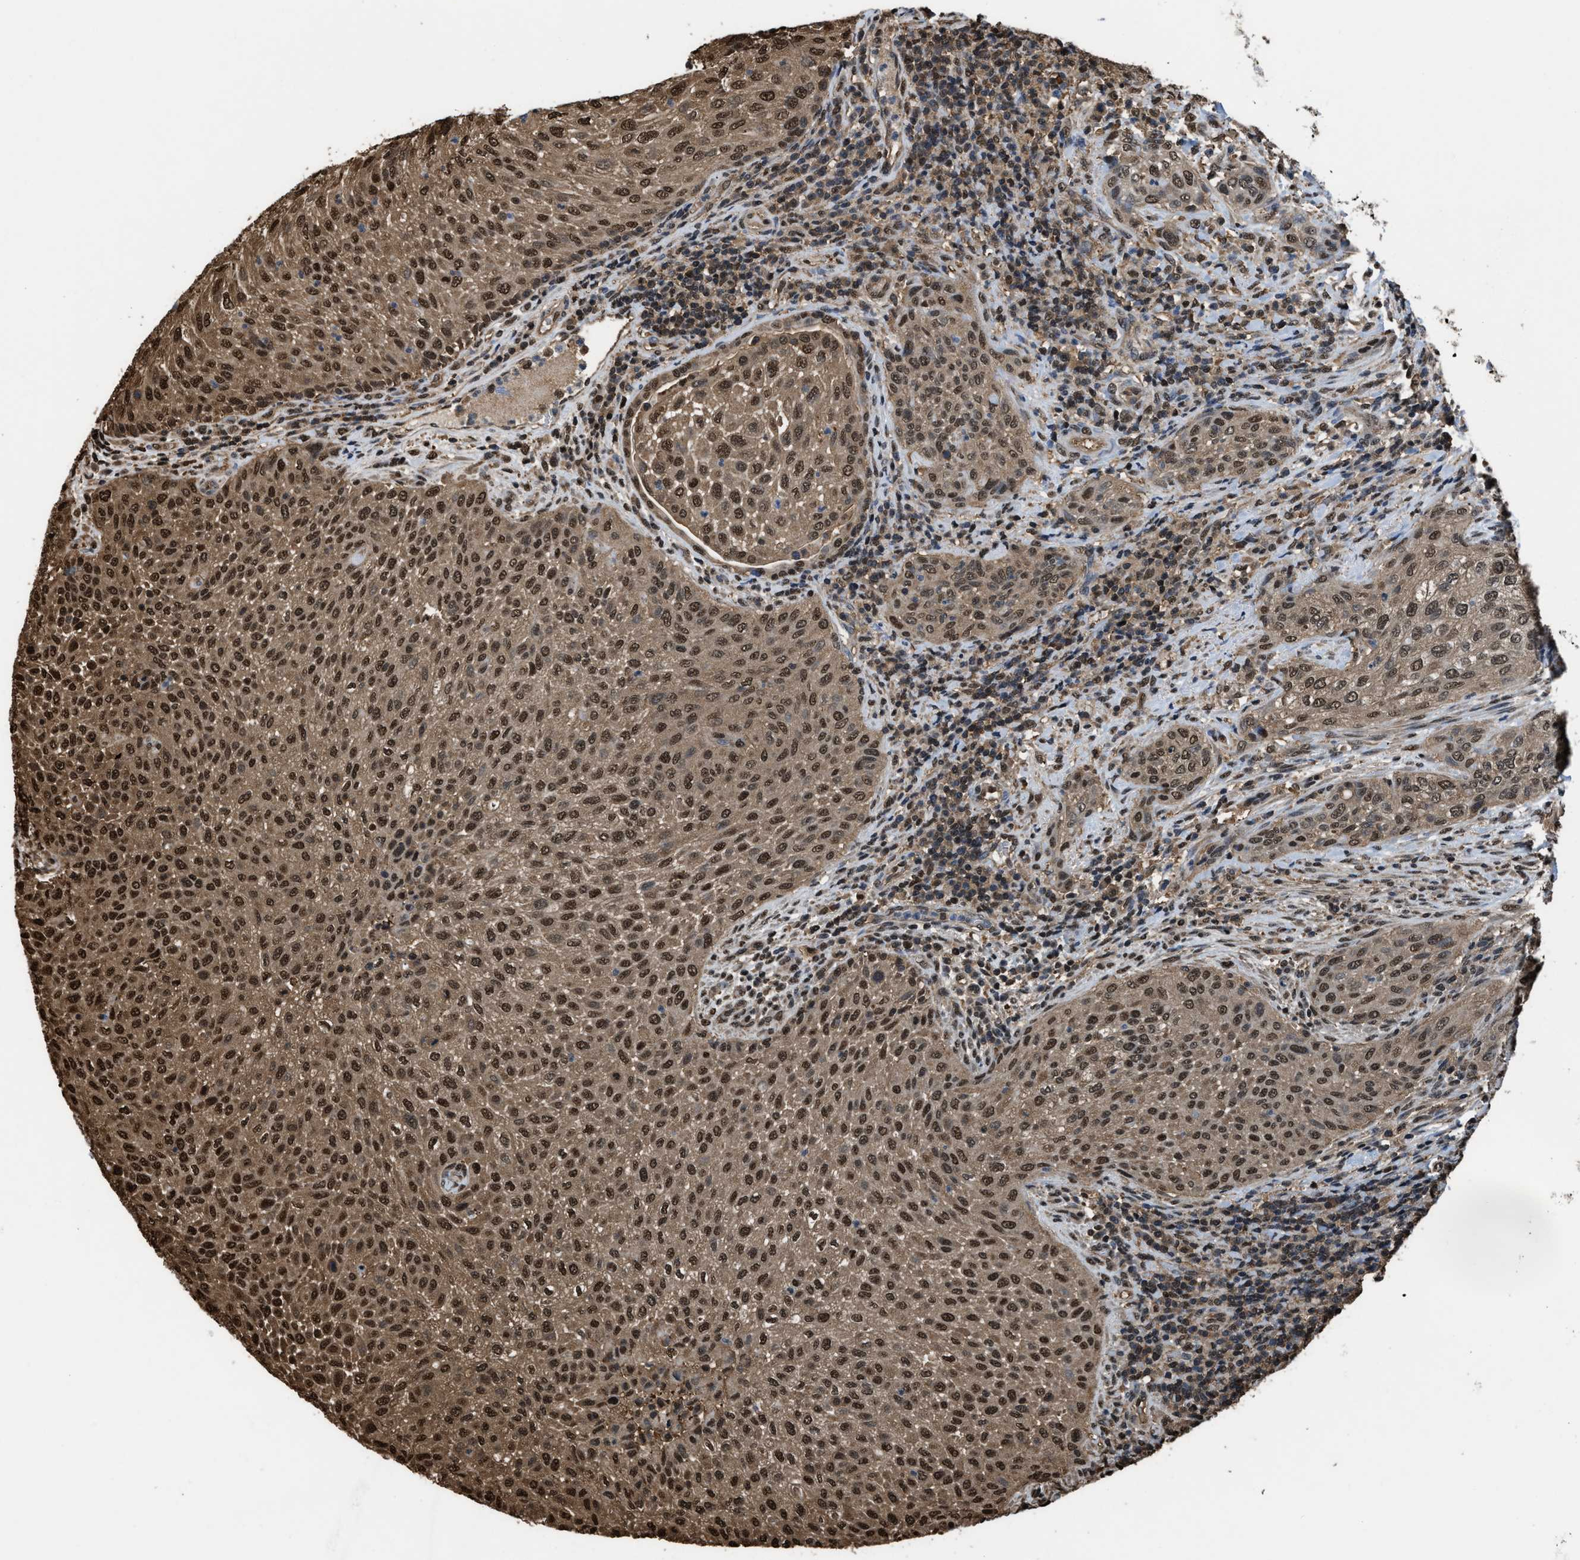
{"staining": {"intensity": "moderate", "quantity": ">75%", "location": "cytoplasmic/membranous,nuclear"}, "tissue": "urothelial cancer", "cell_type": "Tumor cells", "image_type": "cancer", "snomed": [{"axis": "morphology", "description": "Urothelial carcinoma, Low grade"}, {"axis": "morphology", "description": "Urothelial carcinoma, High grade"}, {"axis": "topography", "description": "Urinary bladder"}], "caption": "Immunohistochemical staining of human urothelial cancer shows medium levels of moderate cytoplasmic/membranous and nuclear staining in approximately >75% of tumor cells. The staining was performed using DAB to visualize the protein expression in brown, while the nuclei were stained in blue with hematoxylin (Magnification: 20x).", "gene": "FNTA", "patient": {"sex": "male", "age": 35}}